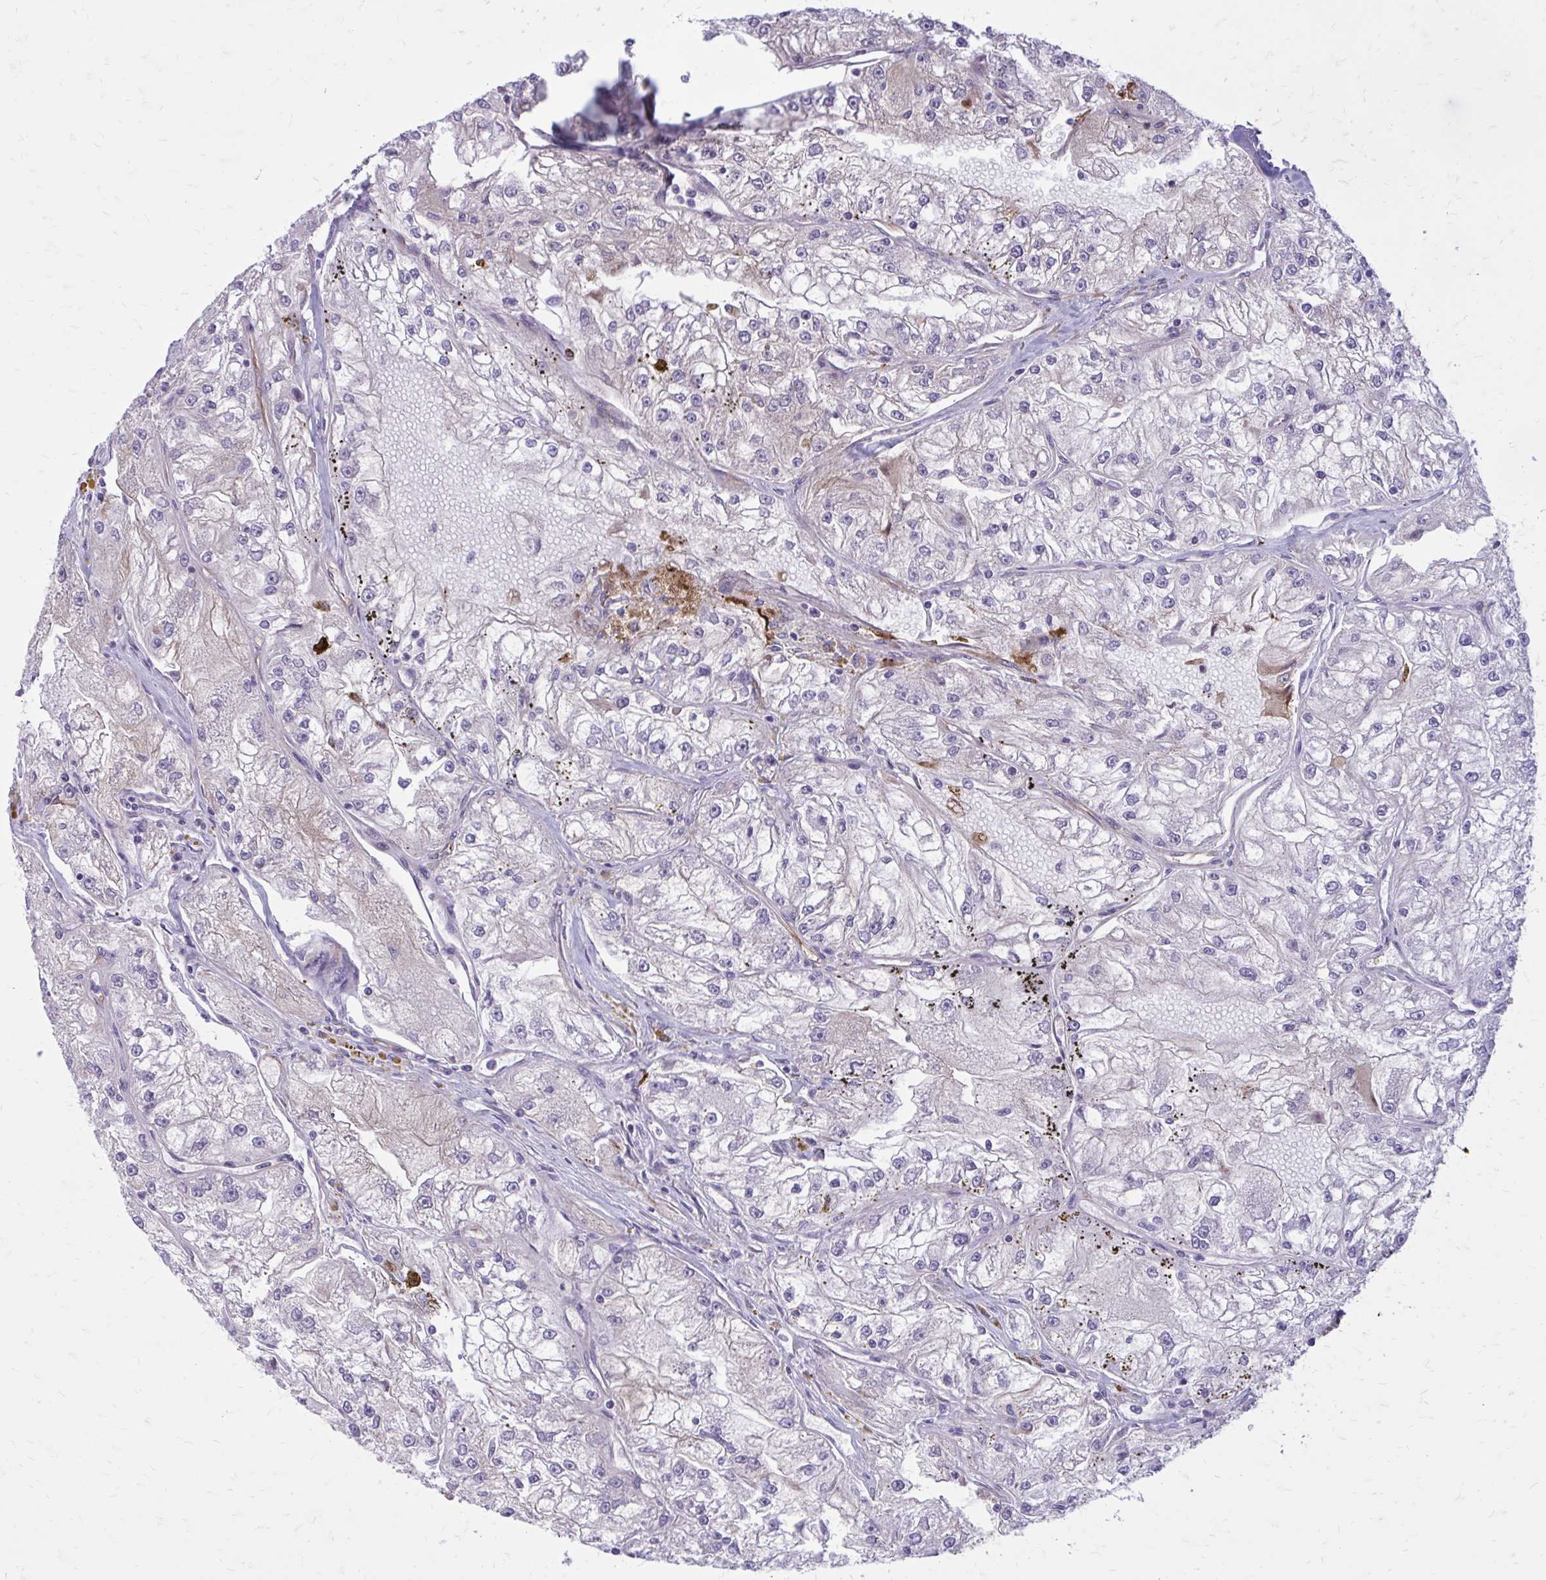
{"staining": {"intensity": "negative", "quantity": "none", "location": "none"}, "tissue": "renal cancer", "cell_type": "Tumor cells", "image_type": "cancer", "snomed": [{"axis": "morphology", "description": "Adenocarcinoma, NOS"}, {"axis": "topography", "description": "Kidney"}], "caption": "This is an immunohistochemistry micrograph of renal adenocarcinoma. There is no positivity in tumor cells.", "gene": "BEND5", "patient": {"sex": "female", "age": 72}}